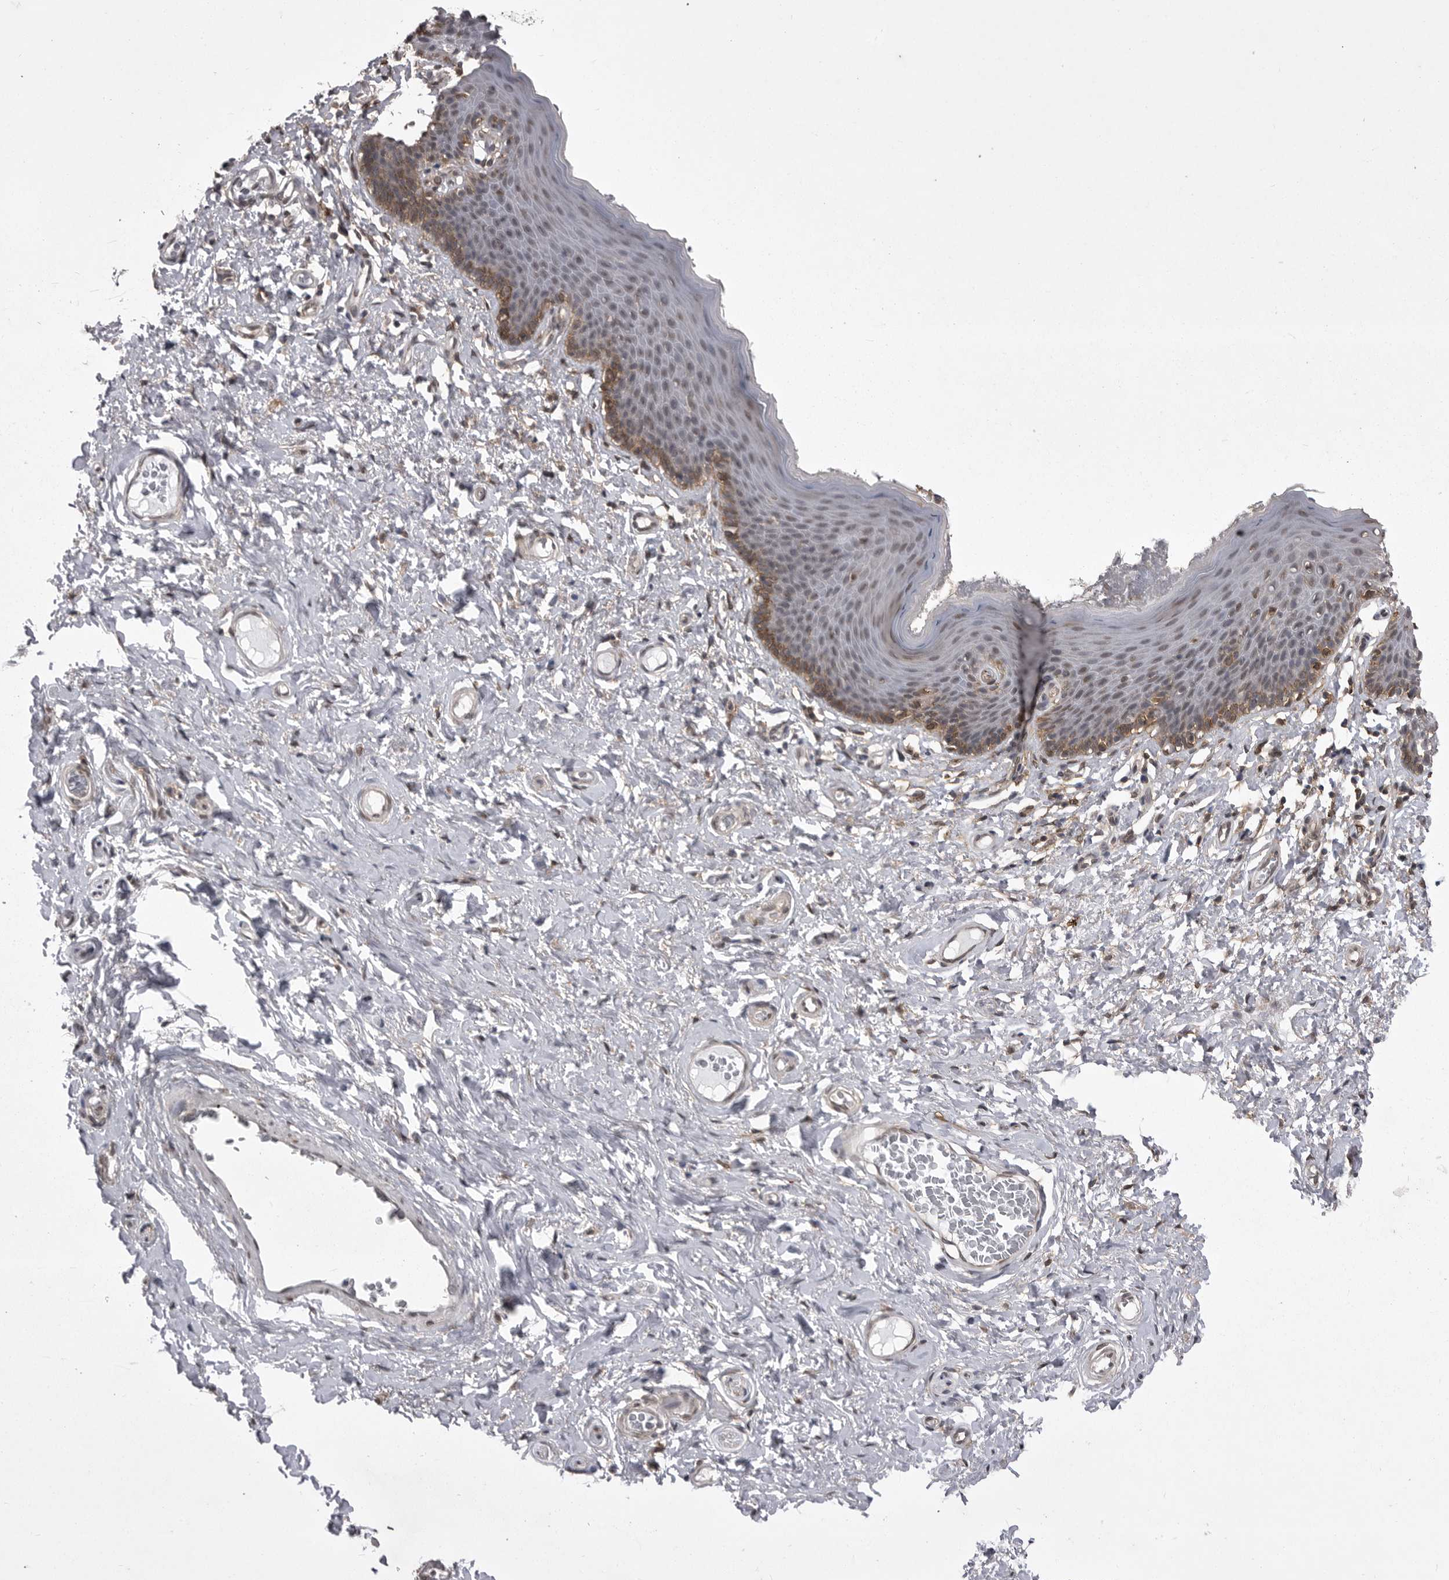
{"staining": {"intensity": "moderate", "quantity": "25%-75%", "location": "cytoplasmic/membranous,nuclear"}, "tissue": "skin", "cell_type": "Epidermal cells", "image_type": "normal", "snomed": [{"axis": "morphology", "description": "Normal tissue, NOS"}, {"axis": "topography", "description": "Vulva"}], "caption": "Protein staining demonstrates moderate cytoplasmic/membranous,nuclear positivity in approximately 25%-75% of epidermal cells in unremarkable skin.", "gene": "ABL1", "patient": {"sex": "female", "age": 66}}